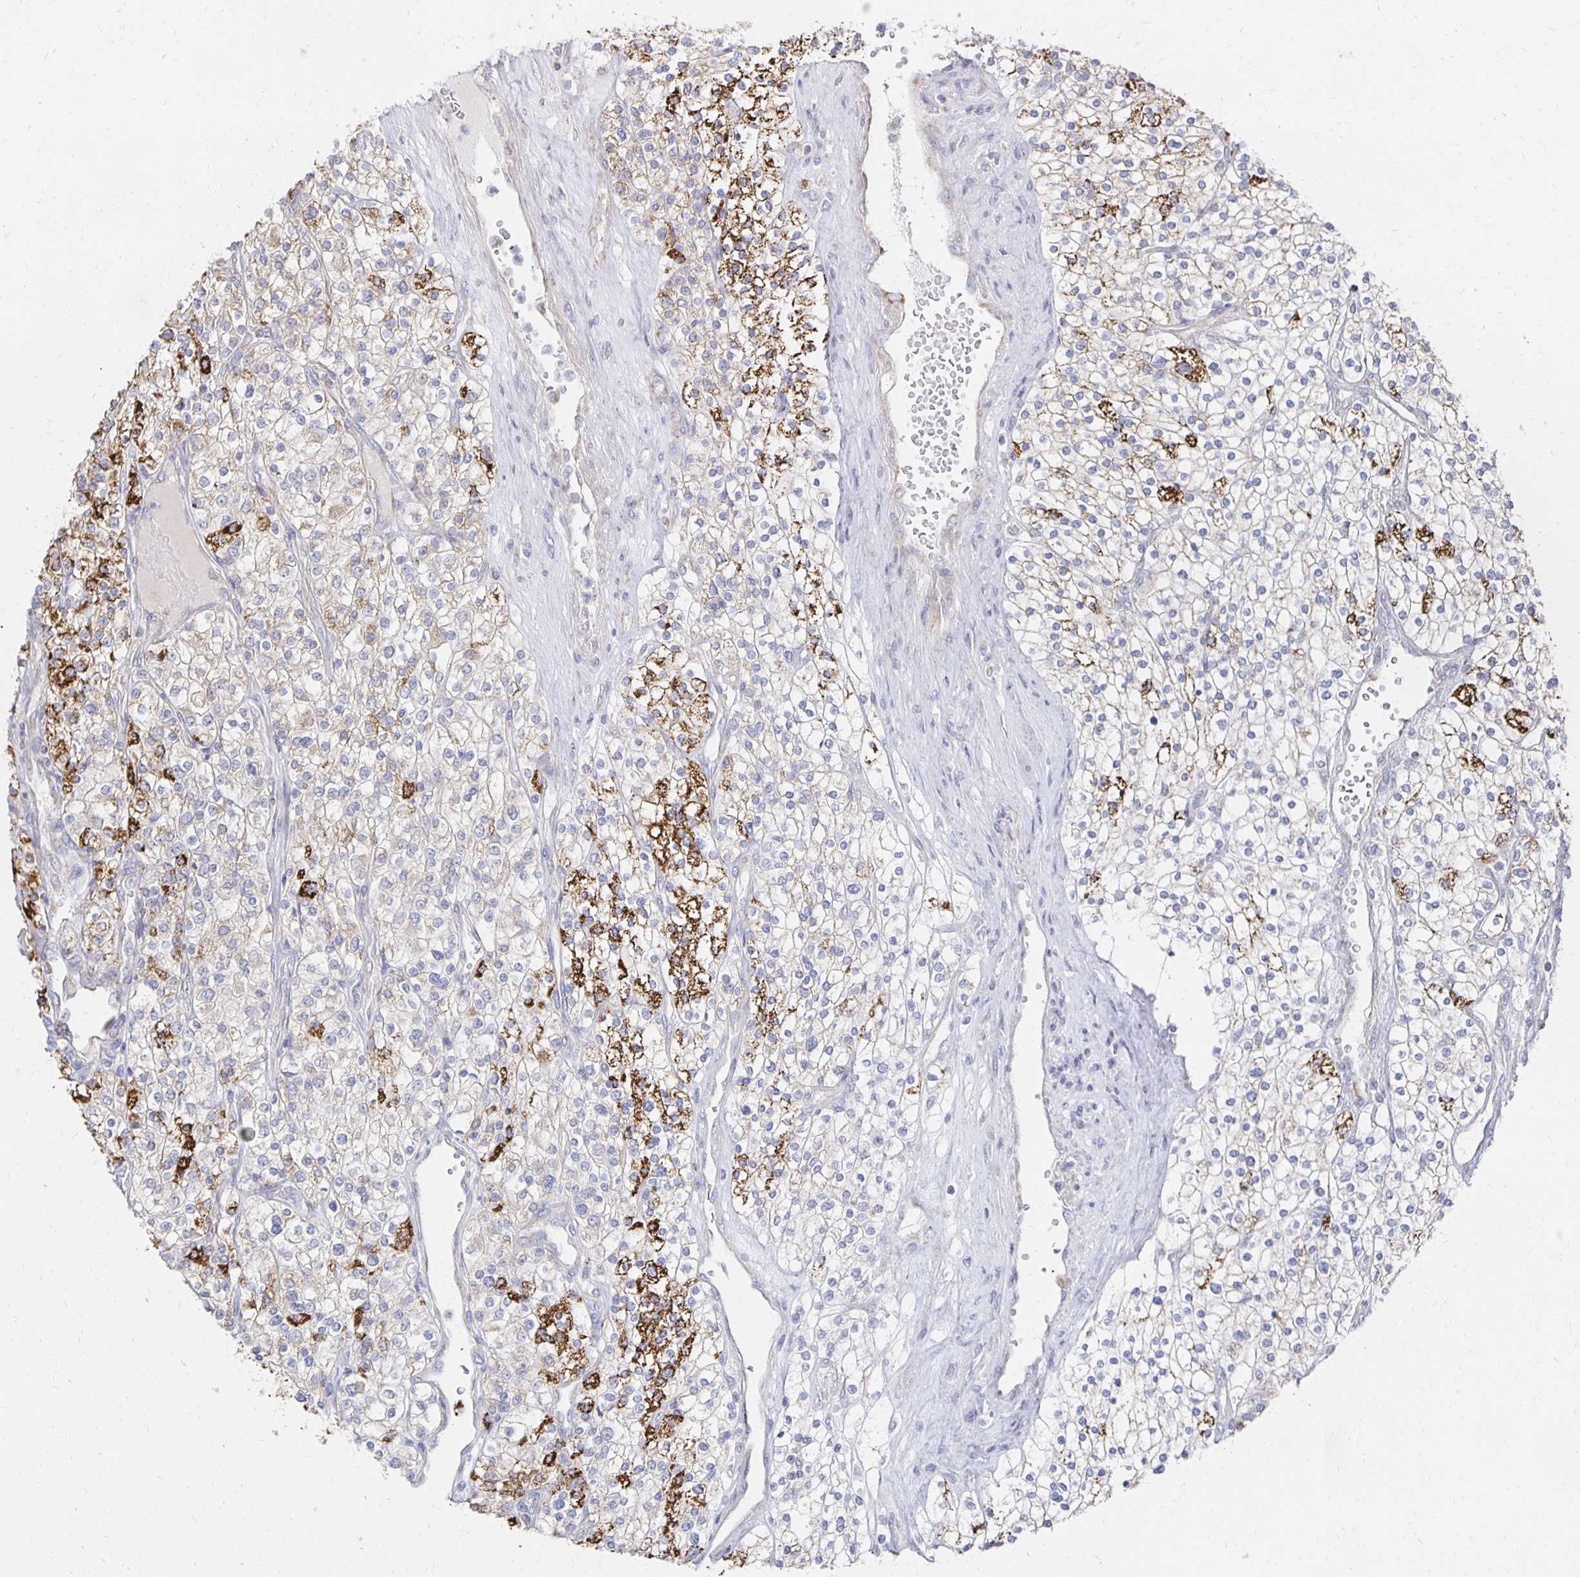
{"staining": {"intensity": "strong", "quantity": "<25%", "location": "cytoplasmic/membranous"}, "tissue": "renal cancer", "cell_type": "Tumor cells", "image_type": "cancer", "snomed": [{"axis": "morphology", "description": "Adenocarcinoma, NOS"}, {"axis": "topography", "description": "Kidney"}], "caption": "Immunohistochemistry (IHC) (DAB) staining of renal cancer displays strong cytoplasmic/membranous protein expression in approximately <25% of tumor cells.", "gene": "NKX2-8", "patient": {"sex": "male", "age": 80}}